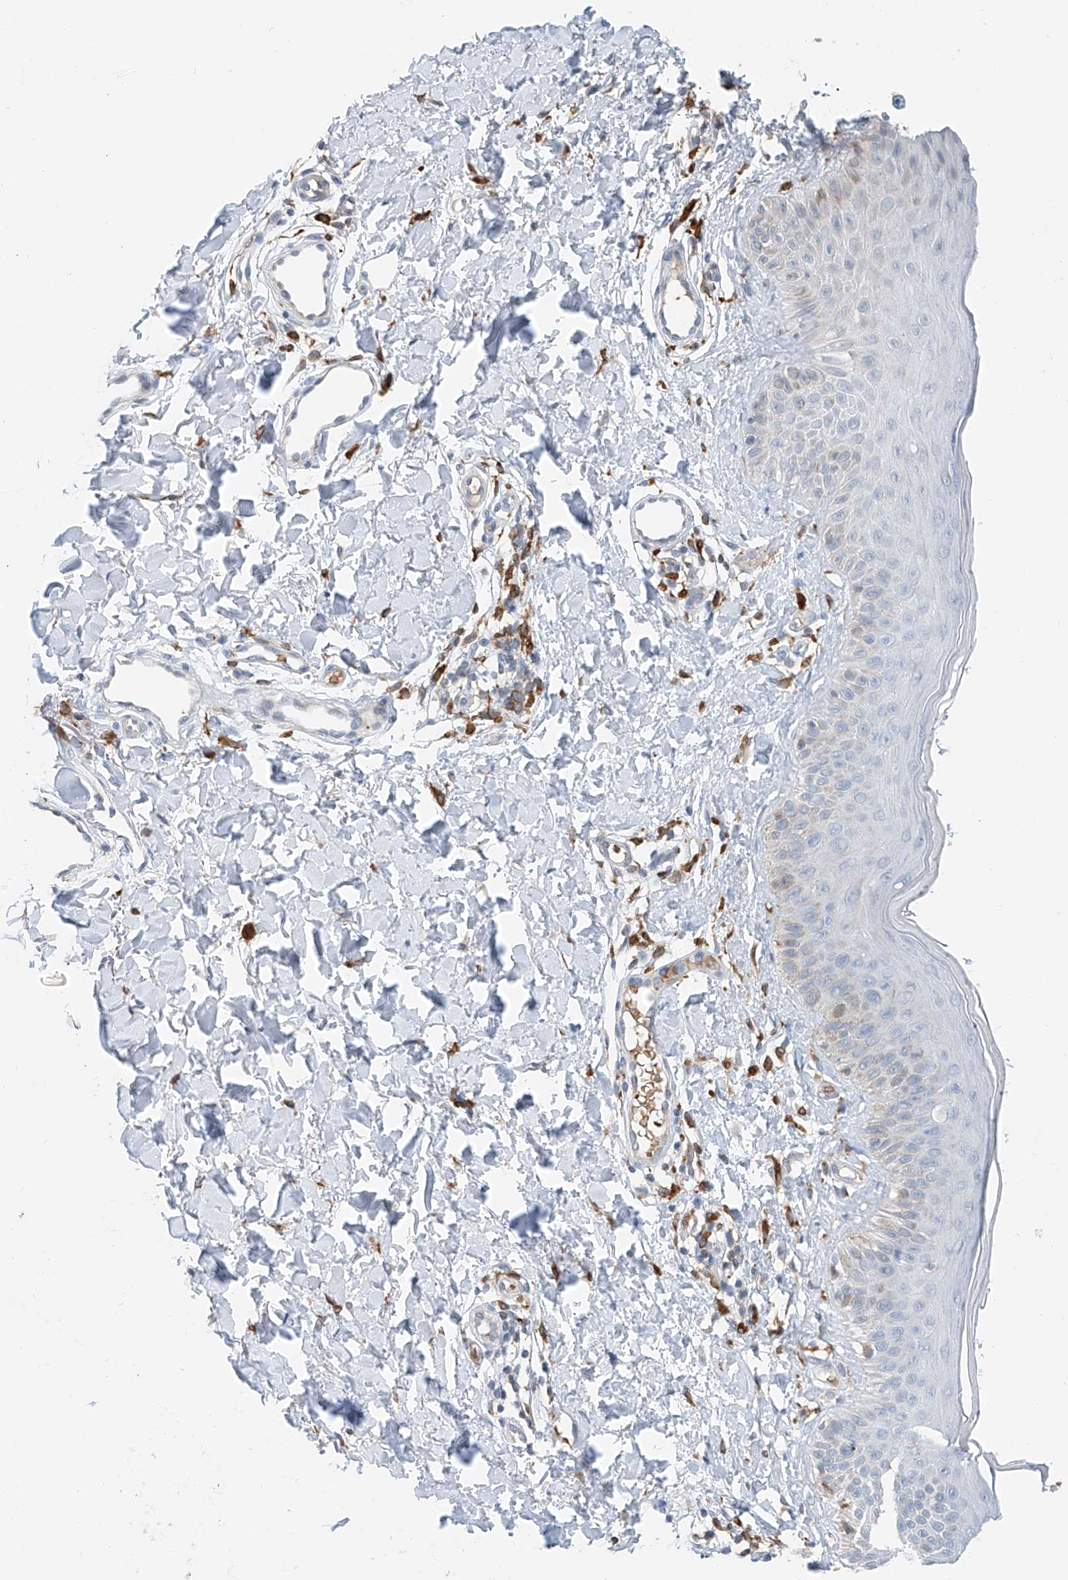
{"staining": {"intensity": "moderate", "quantity": ">75%", "location": "cytoplasmic/membranous"}, "tissue": "skin", "cell_type": "Fibroblasts", "image_type": "normal", "snomed": [{"axis": "morphology", "description": "Normal tissue, NOS"}, {"axis": "topography", "description": "Skin"}], "caption": "Protein staining displays moderate cytoplasmic/membranous expression in about >75% of fibroblasts in normal skin. The staining was performed using DAB (3,3'-diaminobenzidine) to visualize the protein expression in brown, while the nuclei were stained in blue with hematoxylin (Magnification: 20x).", "gene": "TBXAS1", "patient": {"sex": "male", "age": 52}}